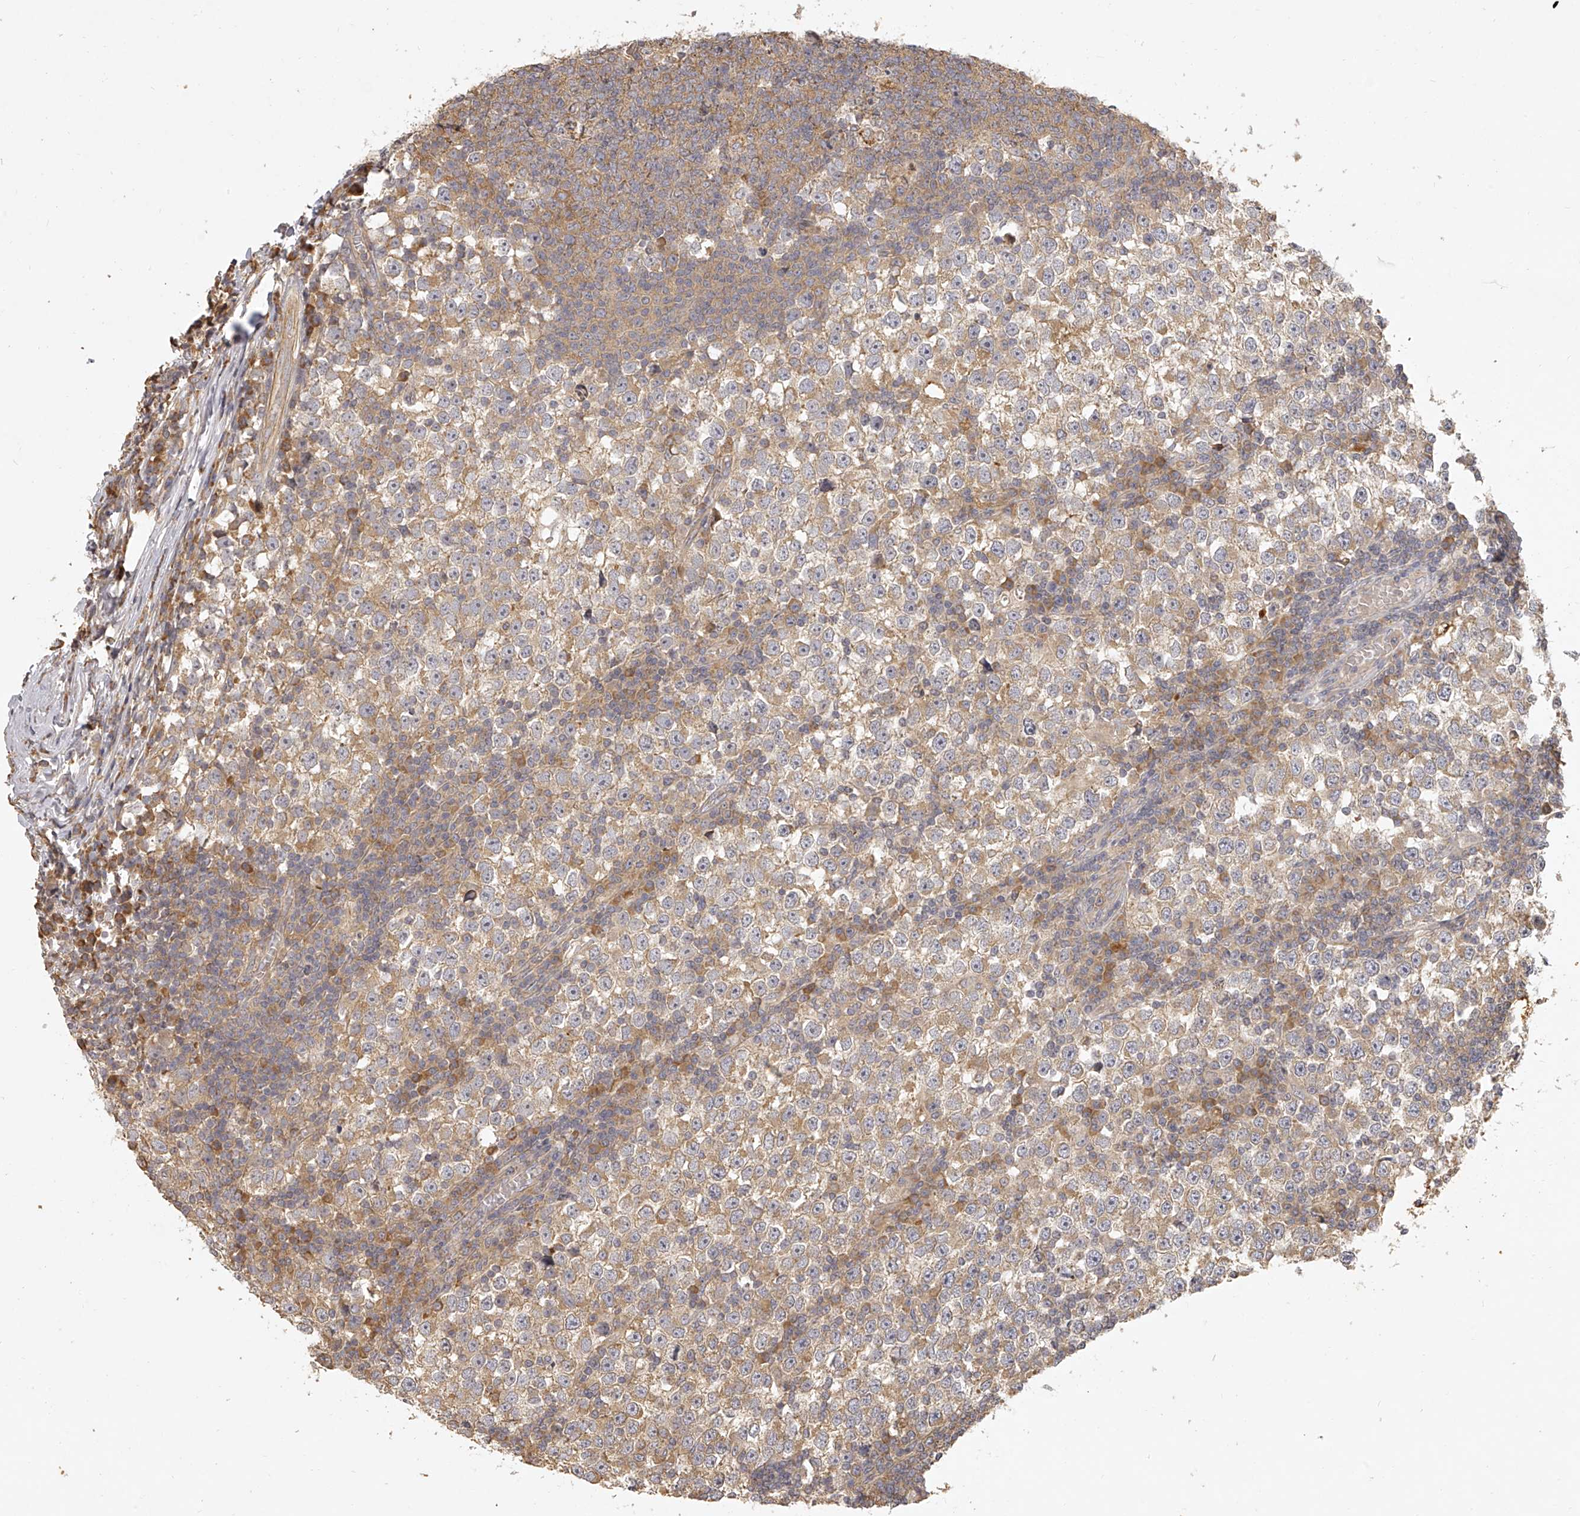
{"staining": {"intensity": "moderate", "quantity": ">75%", "location": "cytoplasmic/membranous"}, "tissue": "testis cancer", "cell_type": "Tumor cells", "image_type": "cancer", "snomed": [{"axis": "morphology", "description": "Seminoma, NOS"}, {"axis": "topography", "description": "Testis"}], "caption": "A high-resolution micrograph shows immunohistochemistry staining of testis cancer (seminoma), which reveals moderate cytoplasmic/membranous expression in about >75% of tumor cells. Nuclei are stained in blue.", "gene": "DOCK9", "patient": {"sex": "male", "age": 65}}